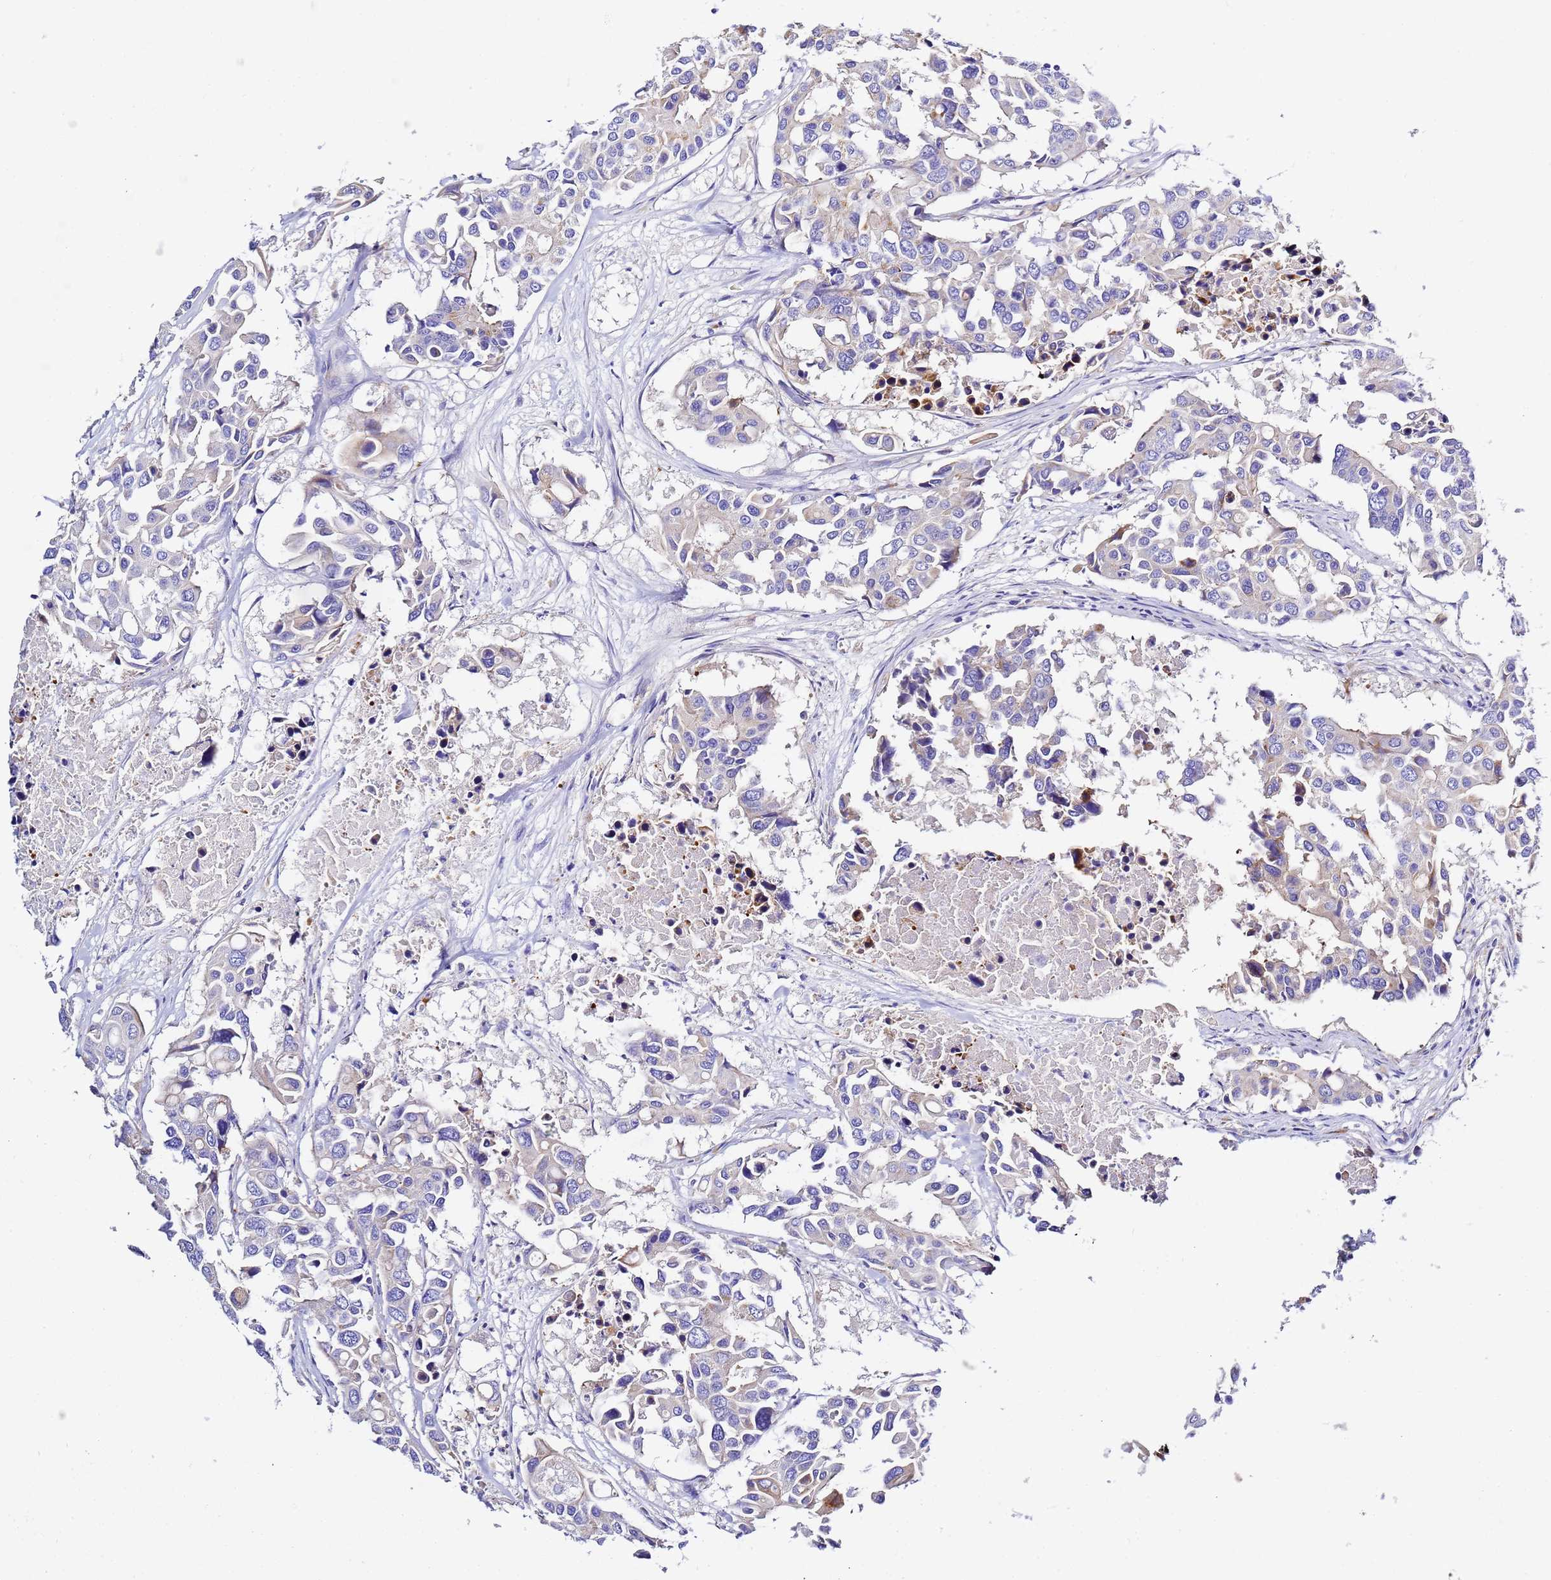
{"staining": {"intensity": "weak", "quantity": "<25%", "location": "cytoplasmic/membranous"}, "tissue": "colorectal cancer", "cell_type": "Tumor cells", "image_type": "cancer", "snomed": [{"axis": "morphology", "description": "Adenocarcinoma, NOS"}, {"axis": "topography", "description": "Colon"}], "caption": "Tumor cells are negative for protein expression in human colorectal adenocarcinoma.", "gene": "VTI1B", "patient": {"sex": "male", "age": 77}}